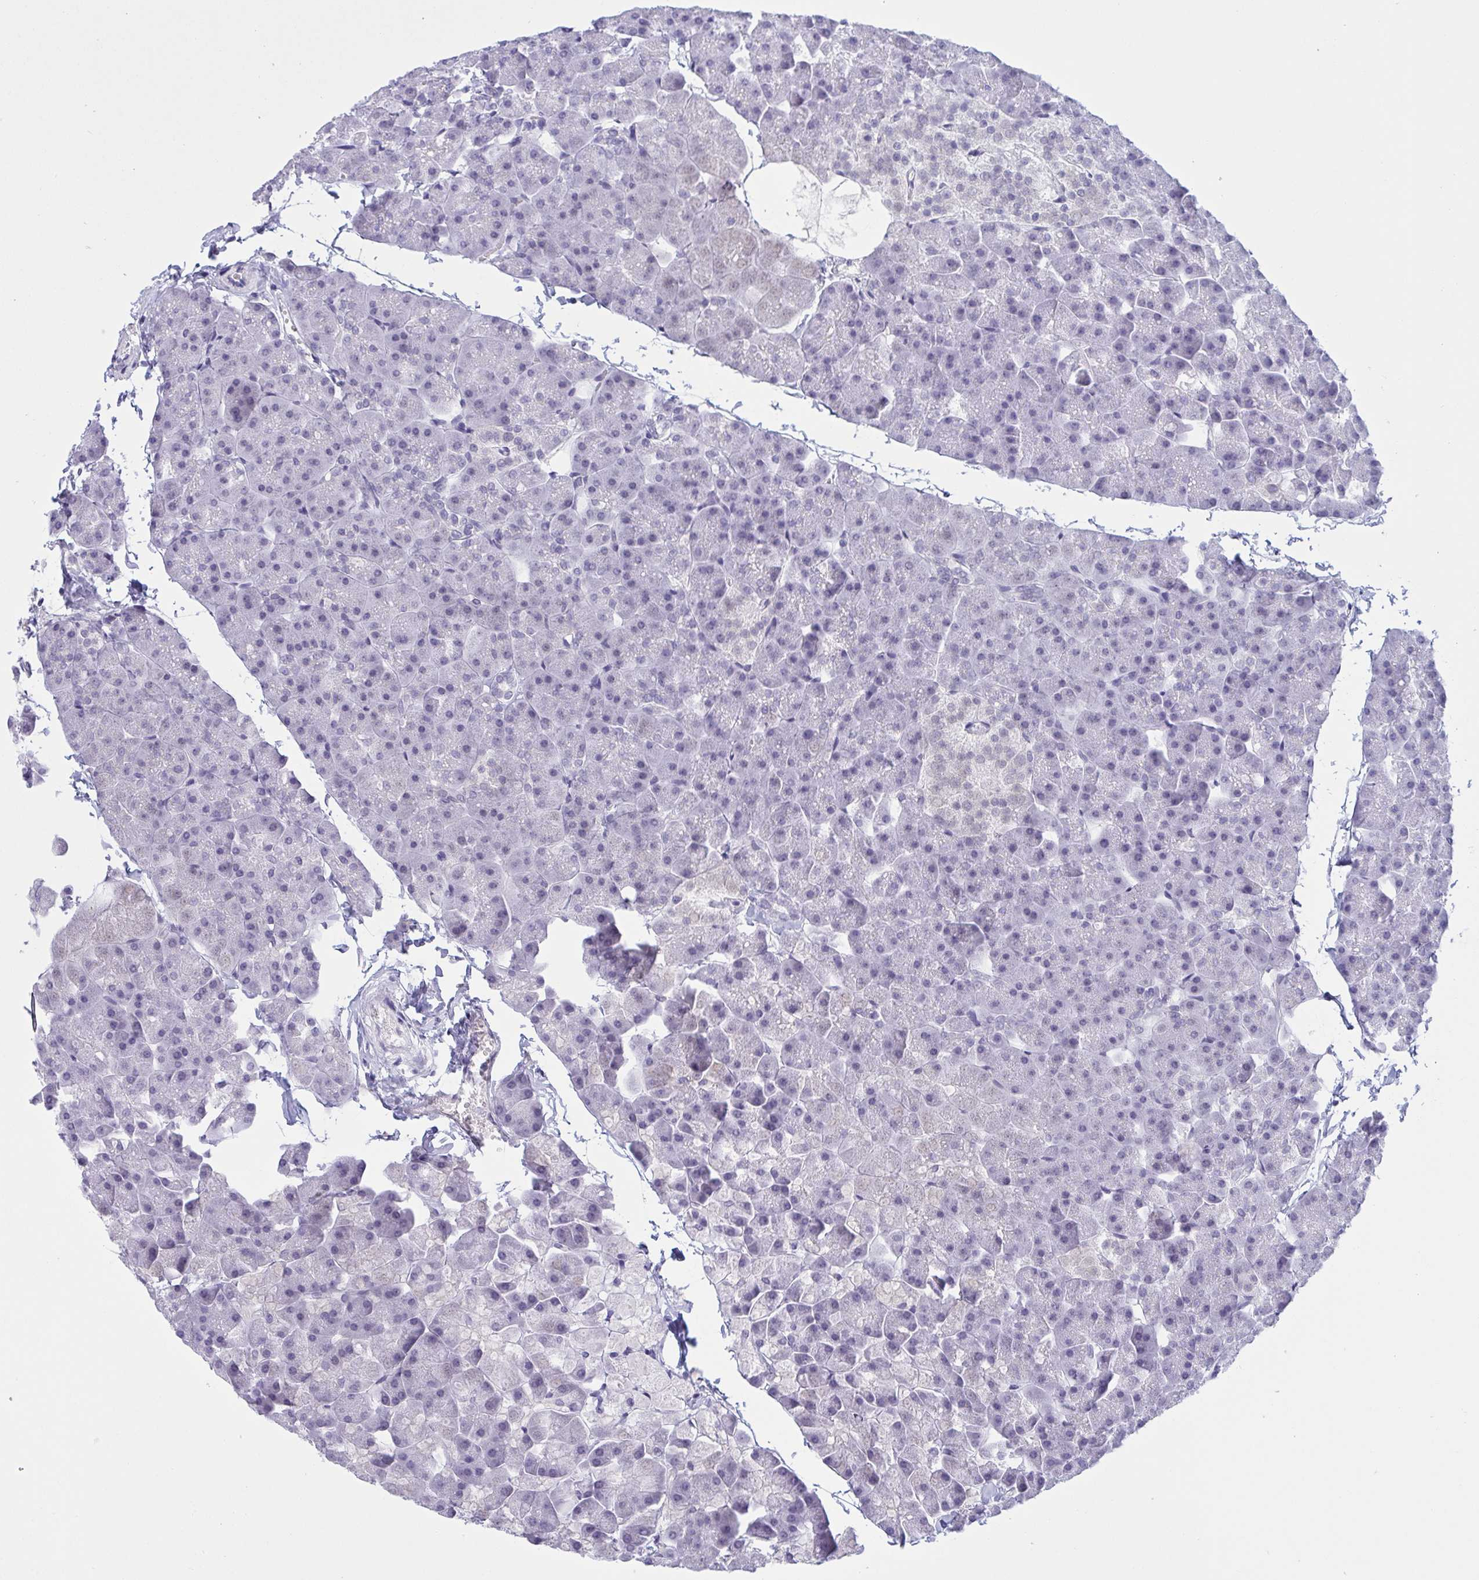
{"staining": {"intensity": "negative", "quantity": "none", "location": "none"}, "tissue": "pancreas", "cell_type": "Exocrine glandular cells", "image_type": "normal", "snomed": [{"axis": "morphology", "description": "Normal tissue, NOS"}, {"axis": "topography", "description": "Pancreas"}], "caption": "Micrograph shows no protein staining in exocrine glandular cells of unremarkable pancreas. (Immunohistochemistry, brightfield microscopy, high magnification).", "gene": "SERPINB13", "patient": {"sex": "male", "age": 35}}